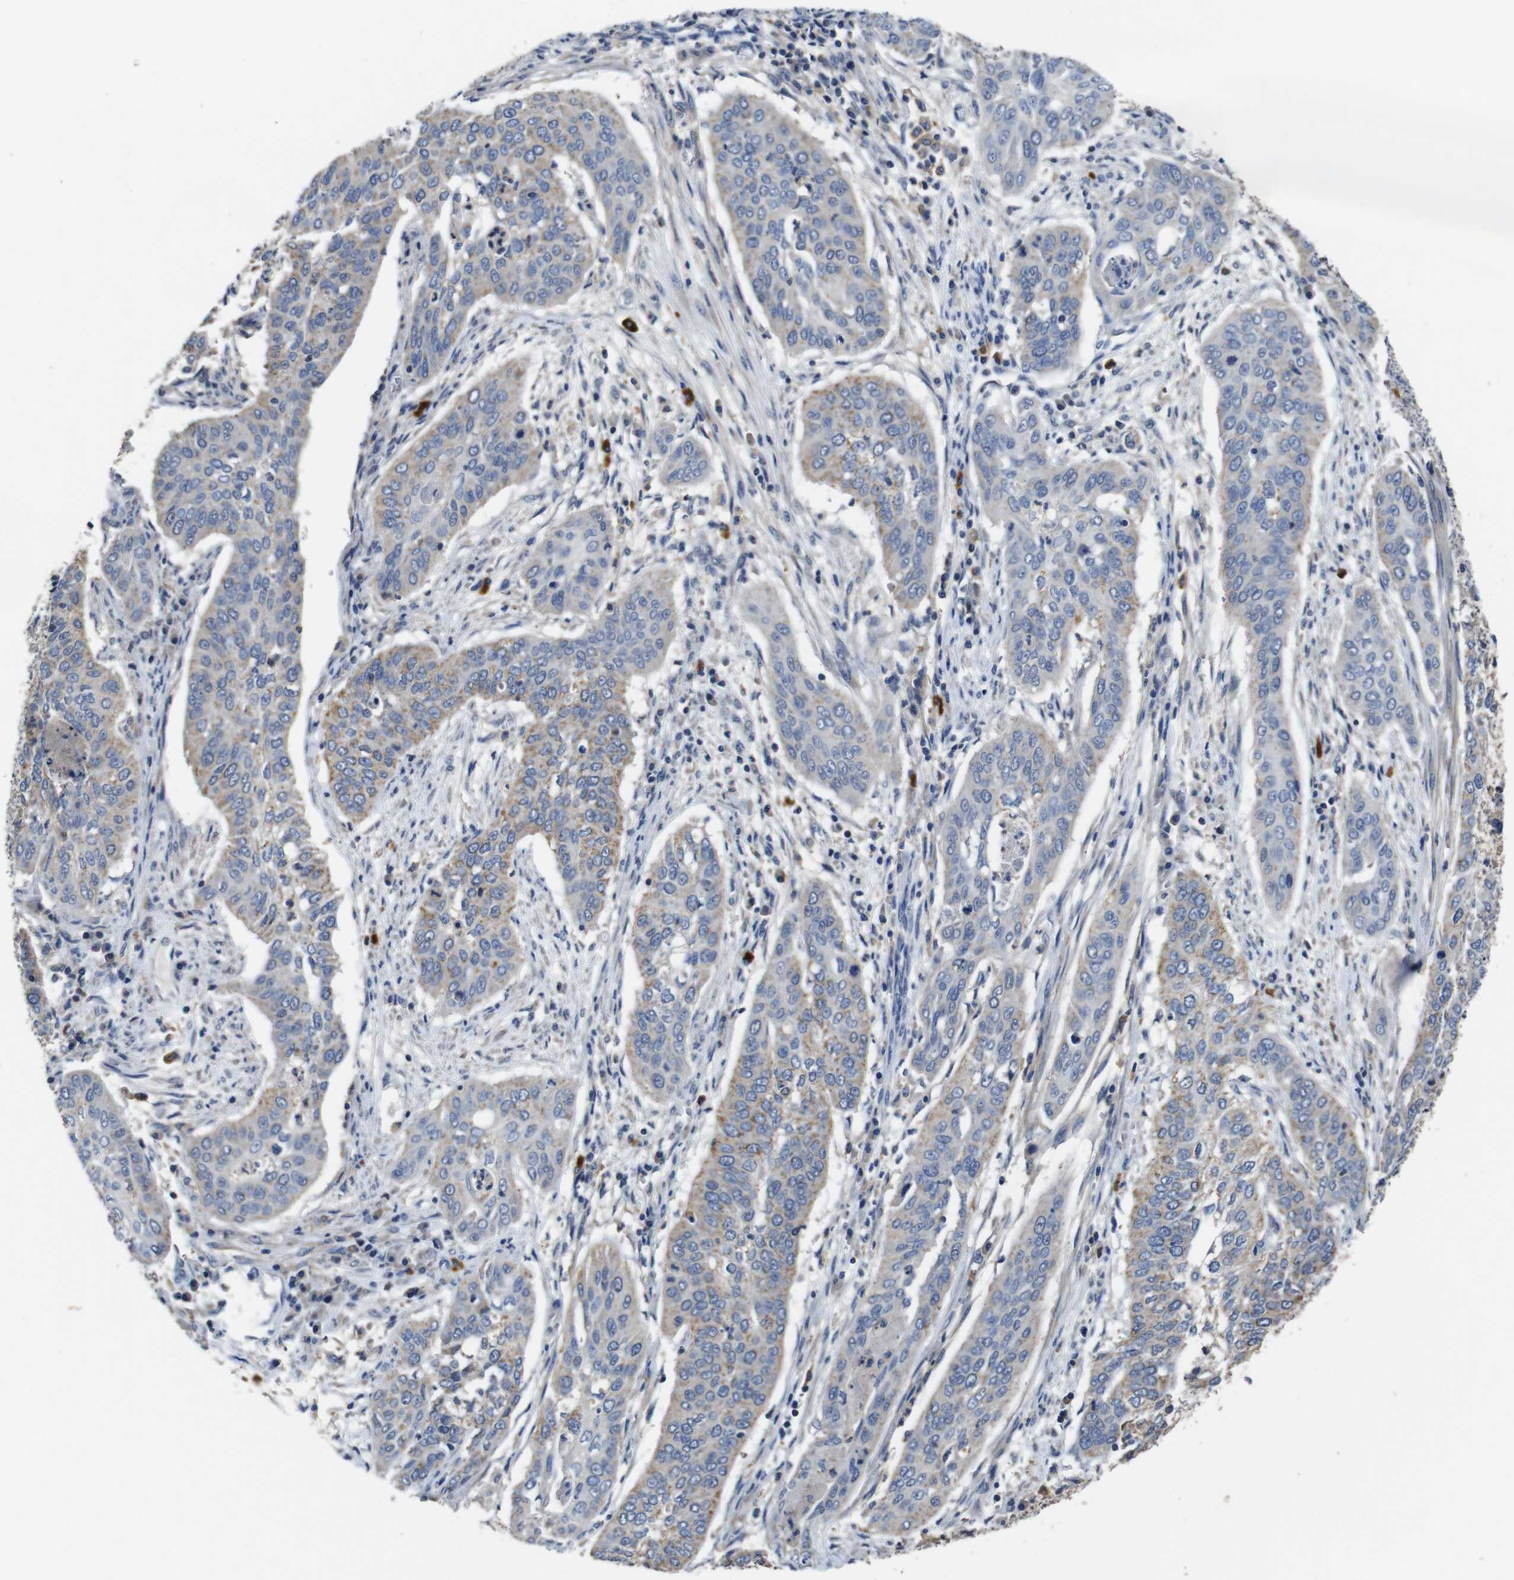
{"staining": {"intensity": "weak", "quantity": "25%-75%", "location": "cytoplasmic/membranous"}, "tissue": "cervical cancer", "cell_type": "Tumor cells", "image_type": "cancer", "snomed": [{"axis": "morphology", "description": "Squamous cell carcinoma, NOS"}, {"axis": "topography", "description": "Cervix"}], "caption": "Cervical cancer (squamous cell carcinoma) tissue shows weak cytoplasmic/membranous positivity in about 25%-75% of tumor cells, visualized by immunohistochemistry. The protein of interest is shown in brown color, while the nuclei are stained blue.", "gene": "GLIPR1", "patient": {"sex": "female", "age": 39}}